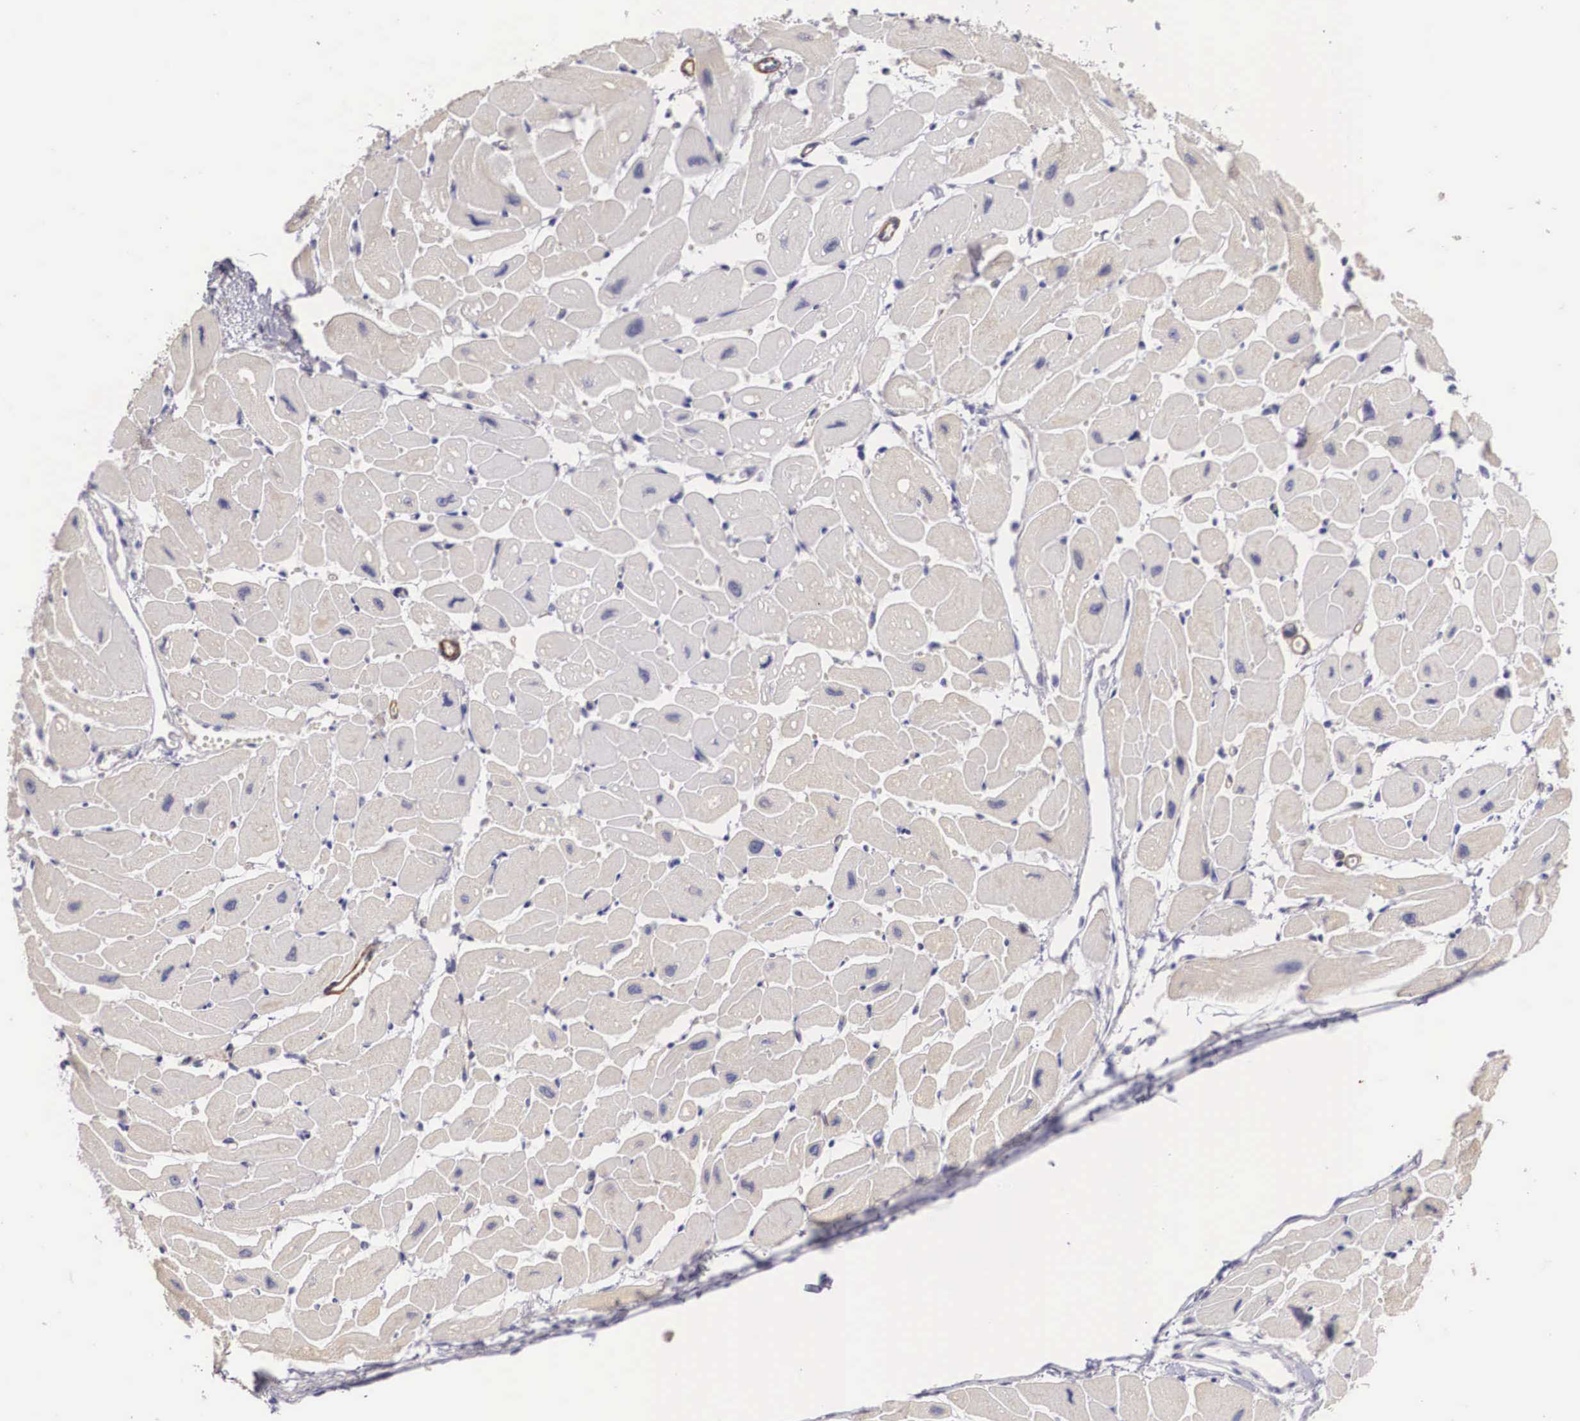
{"staining": {"intensity": "negative", "quantity": "none", "location": "none"}, "tissue": "heart muscle", "cell_type": "Cardiomyocytes", "image_type": "normal", "snomed": [{"axis": "morphology", "description": "Normal tissue, NOS"}, {"axis": "topography", "description": "Heart"}], "caption": "Immunohistochemistry (IHC) image of normal human heart muscle stained for a protein (brown), which demonstrates no staining in cardiomyocytes.", "gene": "ENOX2", "patient": {"sex": "female", "age": 54}}